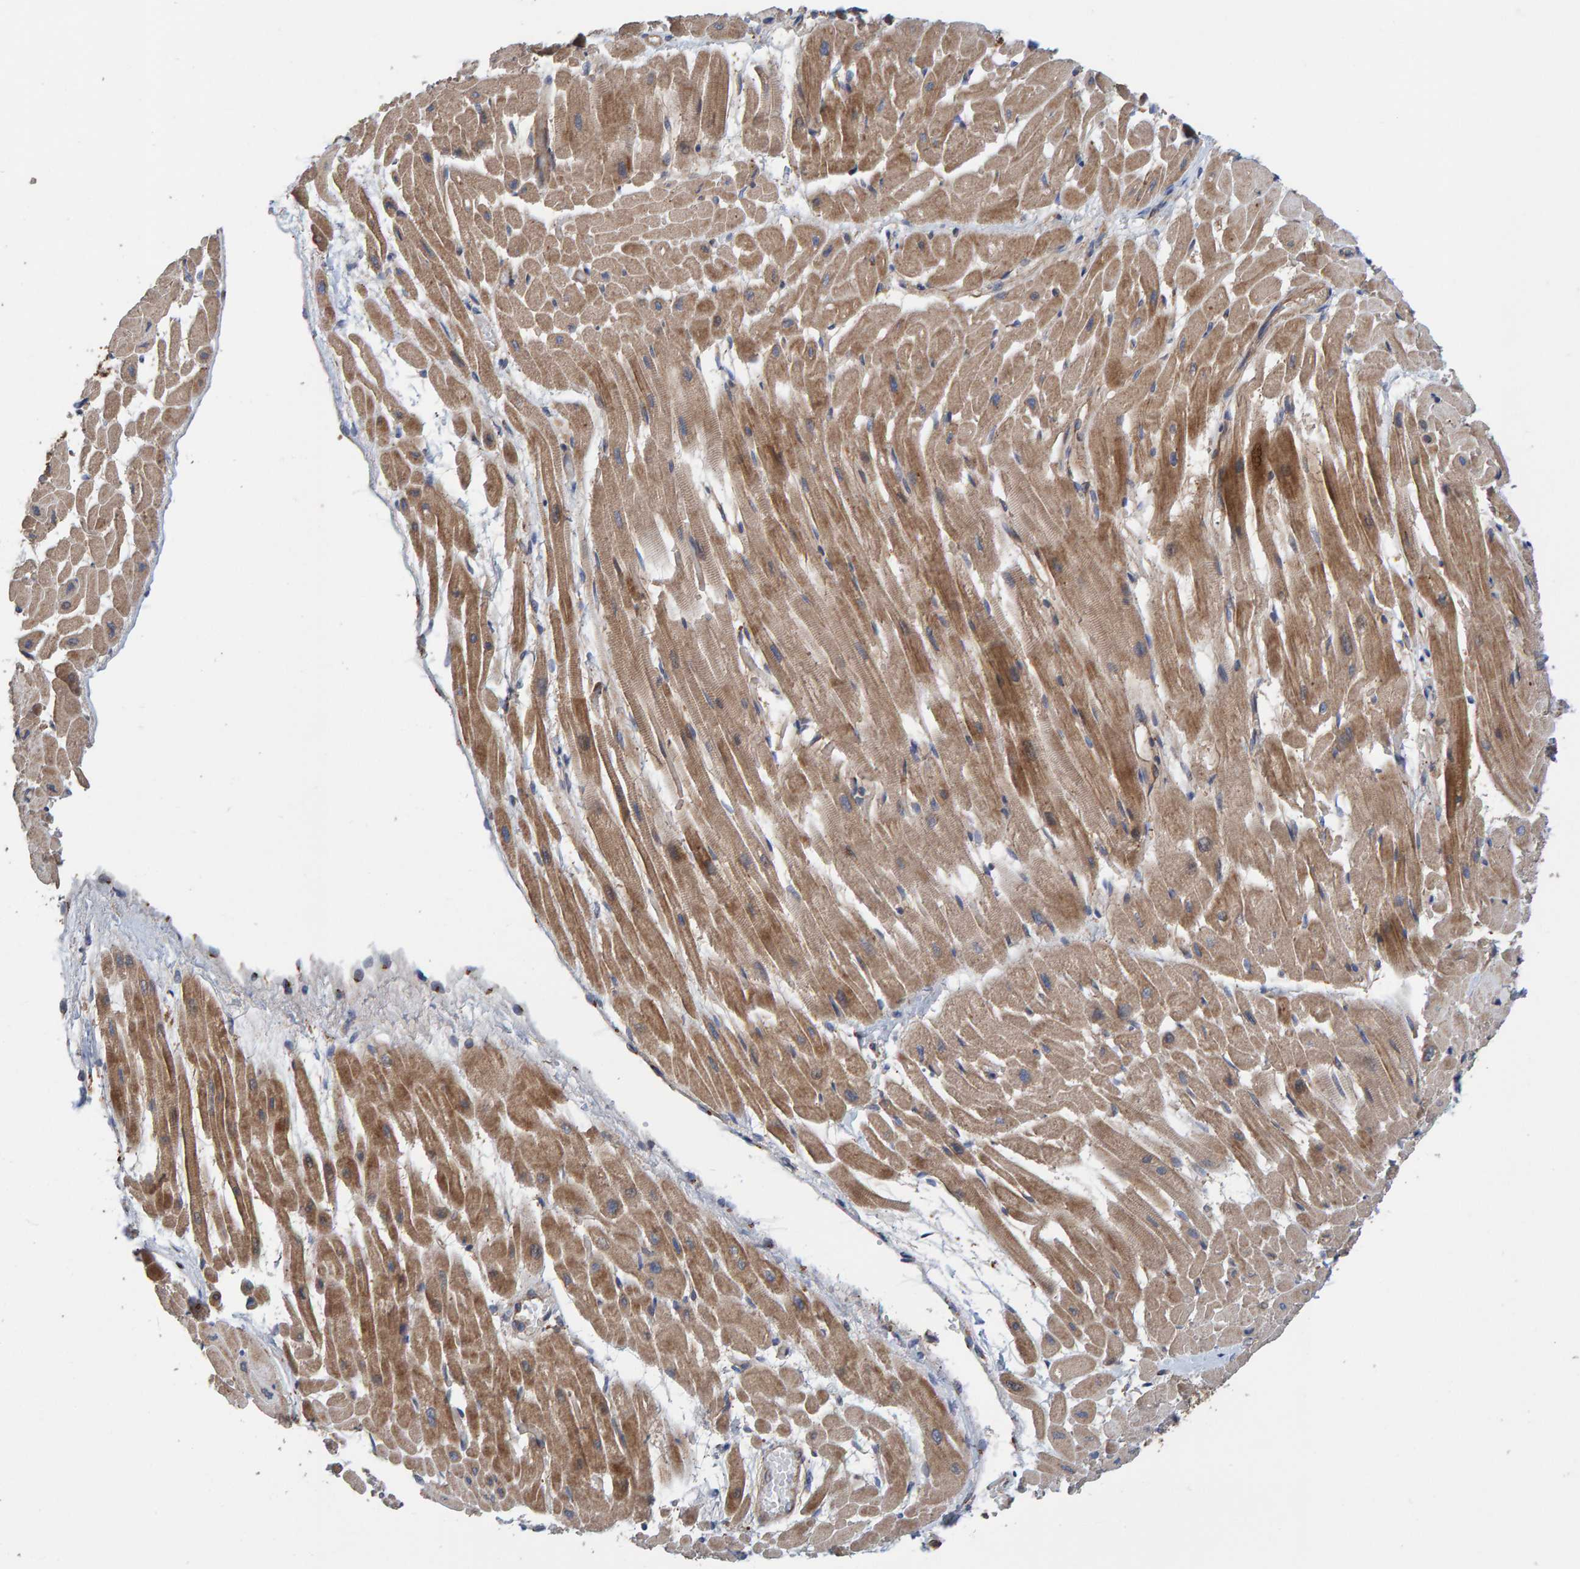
{"staining": {"intensity": "strong", "quantity": ">75%", "location": "cytoplasmic/membranous"}, "tissue": "heart muscle", "cell_type": "Cardiomyocytes", "image_type": "normal", "snomed": [{"axis": "morphology", "description": "Normal tissue, NOS"}, {"axis": "topography", "description": "Heart"}], "caption": "Heart muscle was stained to show a protein in brown. There is high levels of strong cytoplasmic/membranous positivity in about >75% of cardiomyocytes. The staining was performed using DAB, with brown indicating positive protein expression. Nuclei are stained blue with hematoxylin.", "gene": "KIAA0753", "patient": {"sex": "male", "age": 45}}